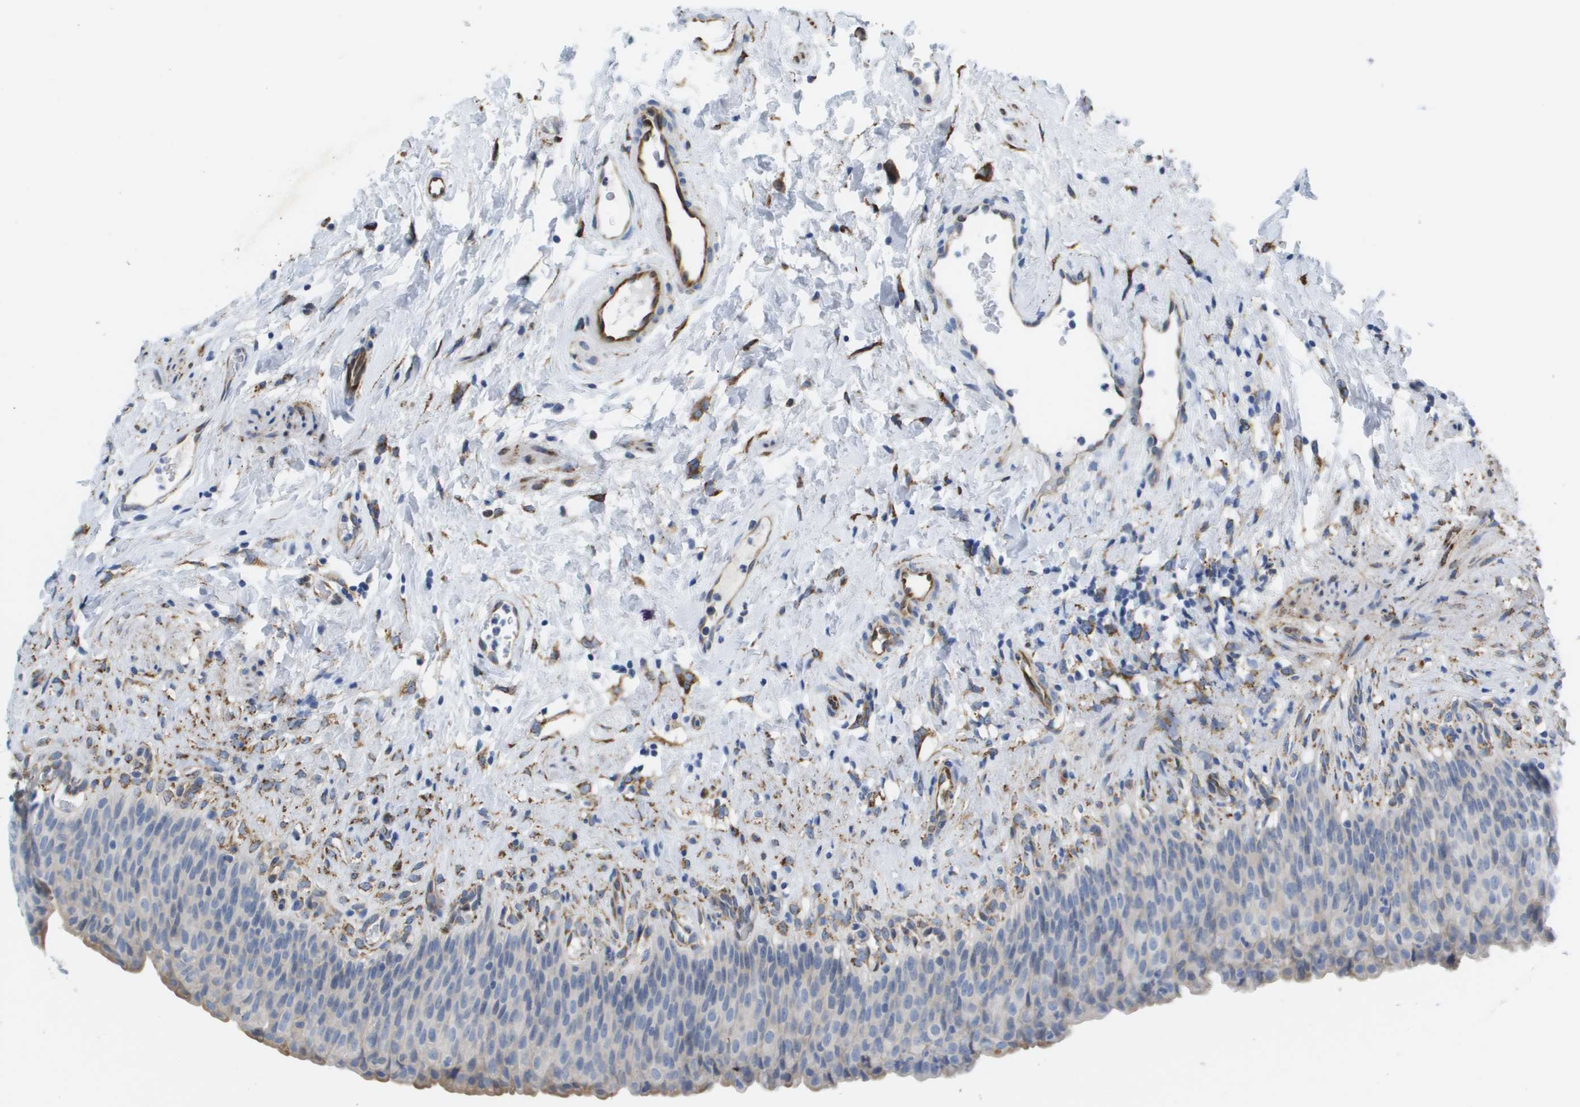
{"staining": {"intensity": "negative", "quantity": "none", "location": "none"}, "tissue": "urinary bladder", "cell_type": "Urothelial cells", "image_type": "normal", "snomed": [{"axis": "morphology", "description": "Normal tissue, NOS"}, {"axis": "topography", "description": "Urinary bladder"}], "caption": "An IHC image of unremarkable urinary bladder is shown. There is no staining in urothelial cells of urinary bladder. Nuclei are stained in blue.", "gene": "ST3GAL2", "patient": {"sex": "female", "age": 79}}